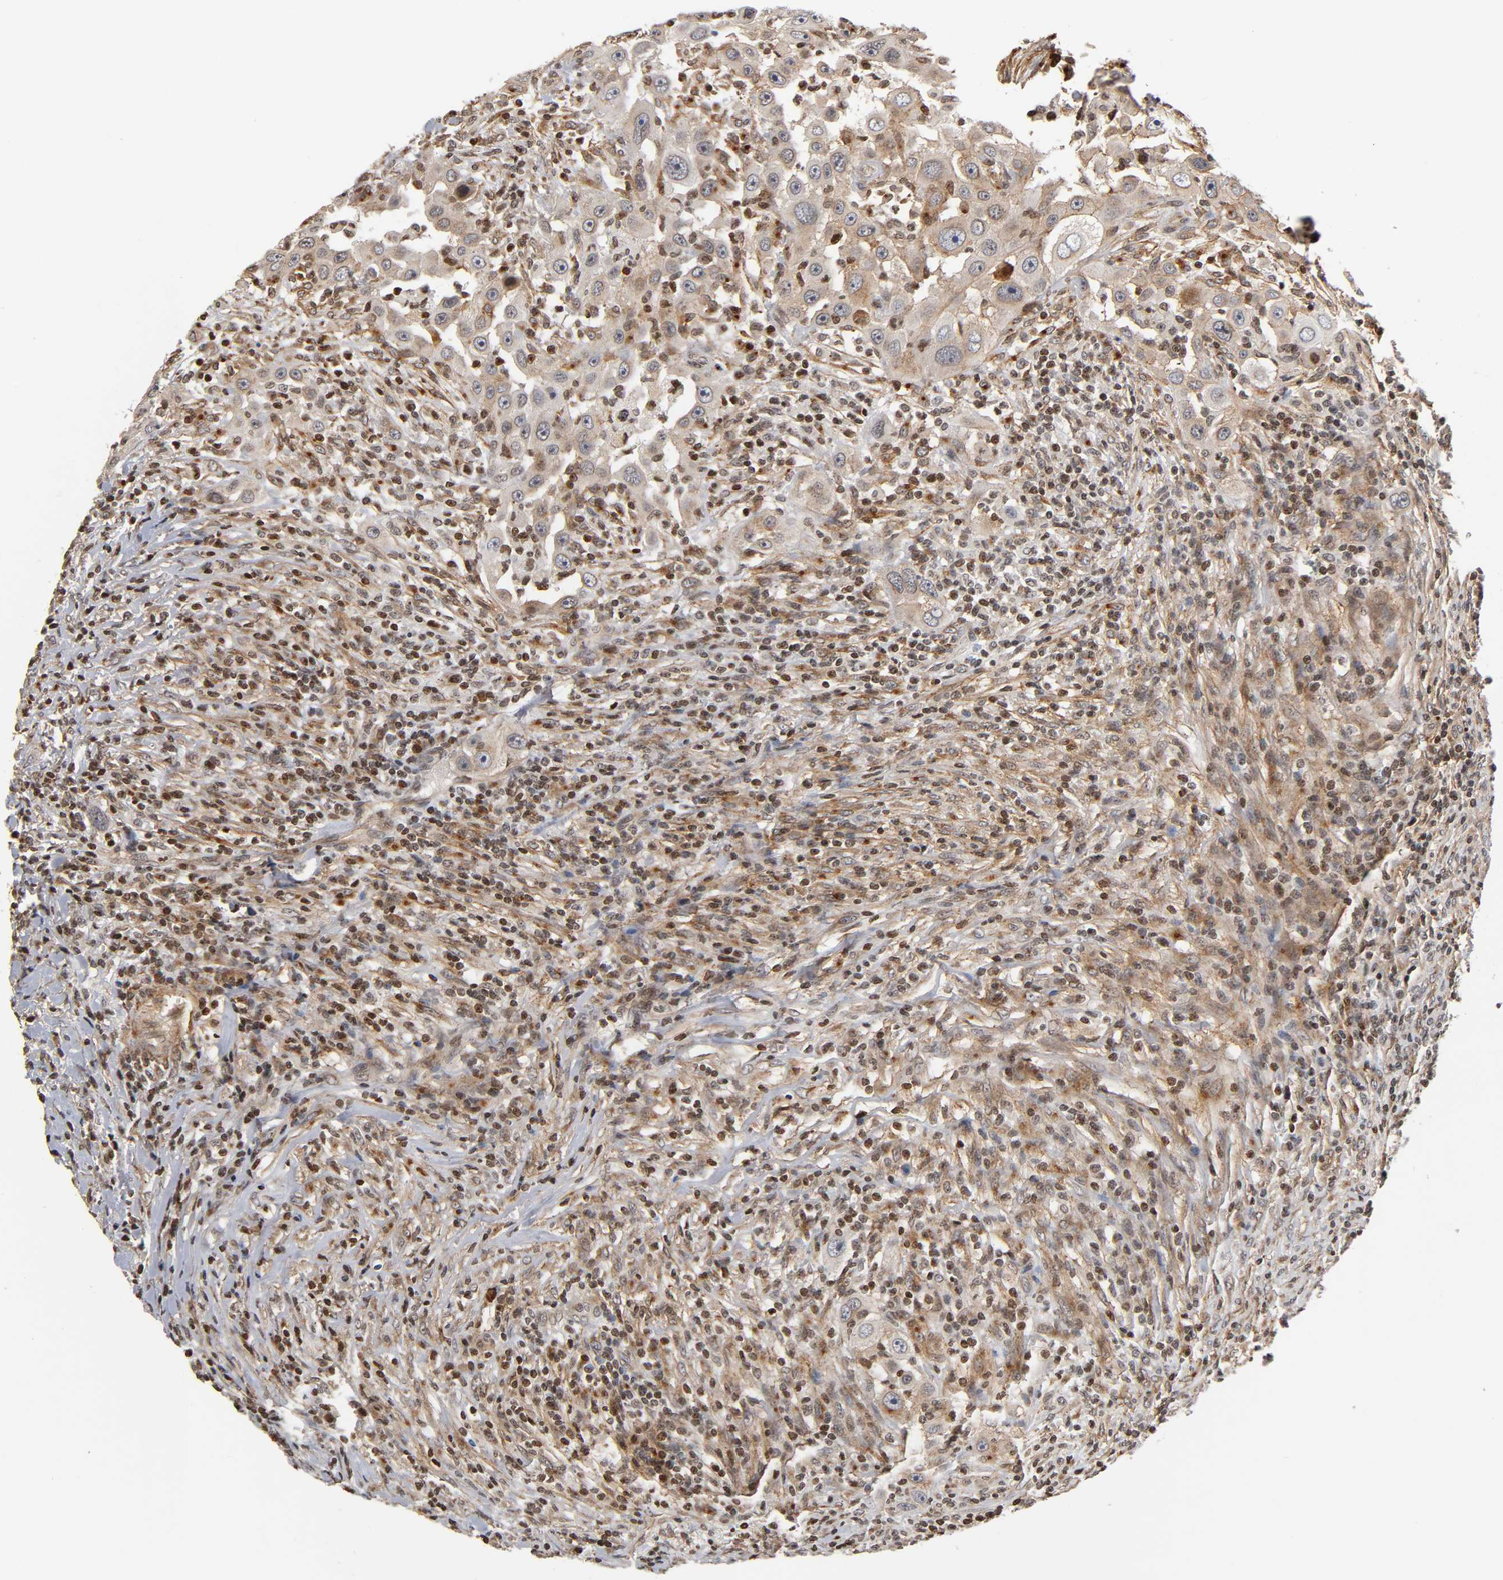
{"staining": {"intensity": "moderate", "quantity": ">75%", "location": "cytoplasmic/membranous"}, "tissue": "head and neck cancer", "cell_type": "Tumor cells", "image_type": "cancer", "snomed": [{"axis": "morphology", "description": "Carcinoma, NOS"}, {"axis": "topography", "description": "Head-Neck"}], "caption": "Moderate cytoplasmic/membranous expression is seen in about >75% of tumor cells in head and neck cancer.", "gene": "ITGAV", "patient": {"sex": "male", "age": 87}}